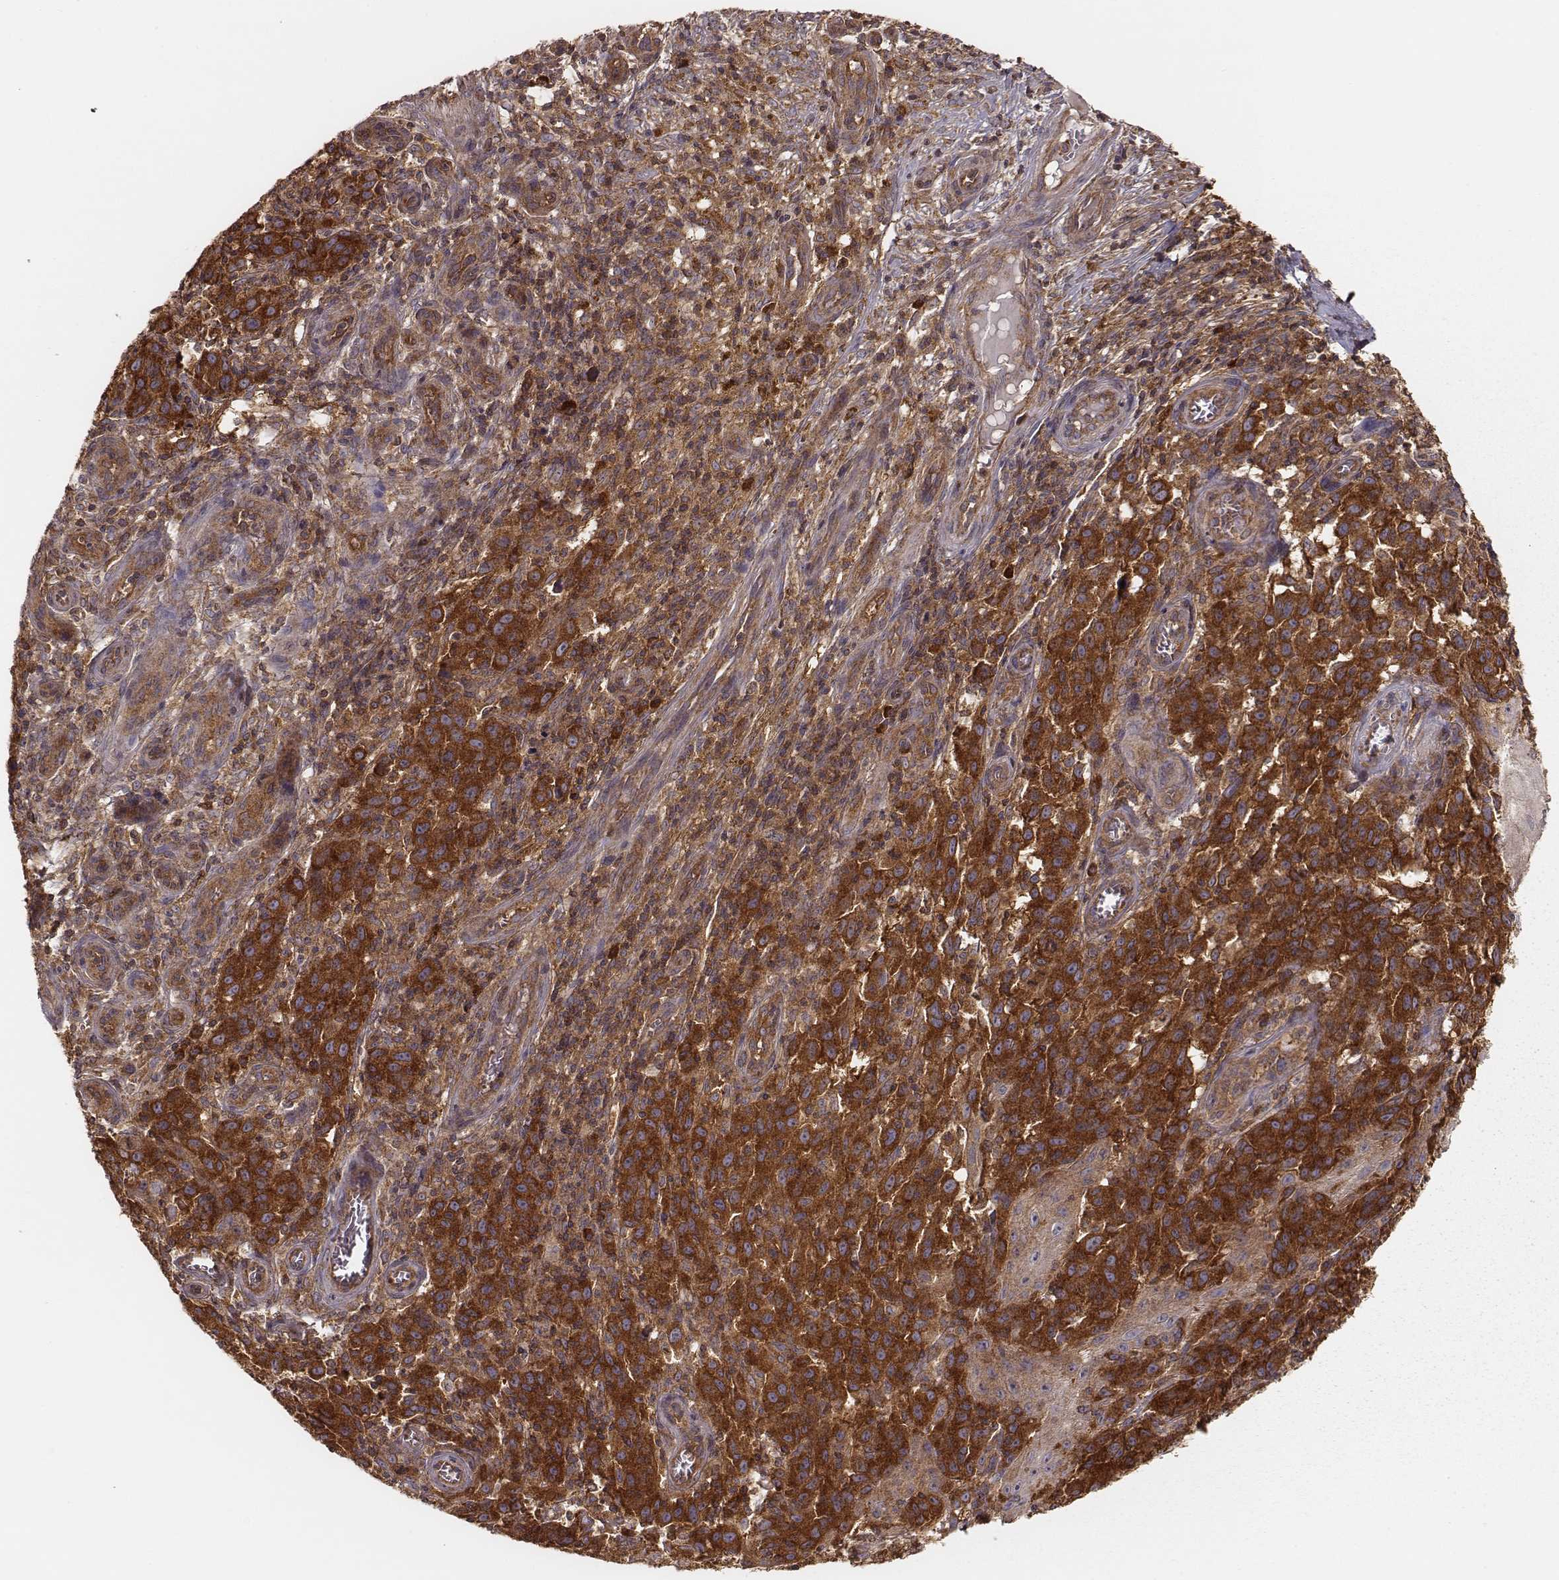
{"staining": {"intensity": "strong", "quantity": ">75%", "location": "cytoplasmic/membranous"}, "tissue": "melanoma", "cell_type": "Tumor cells", "image_type": "cancer", "snomed": [{"axis": "morphology", "description": "Malignant melanoma, NOS"}, {"axis": "topography", "description": "Skin"}], "caption": "Strong cytoplasmic/membranous protein expression is appreciated in about >75% of tumor cells in melanoma.", "gene": "CARS1", "patient": {"sex": "female", "age": 53}}